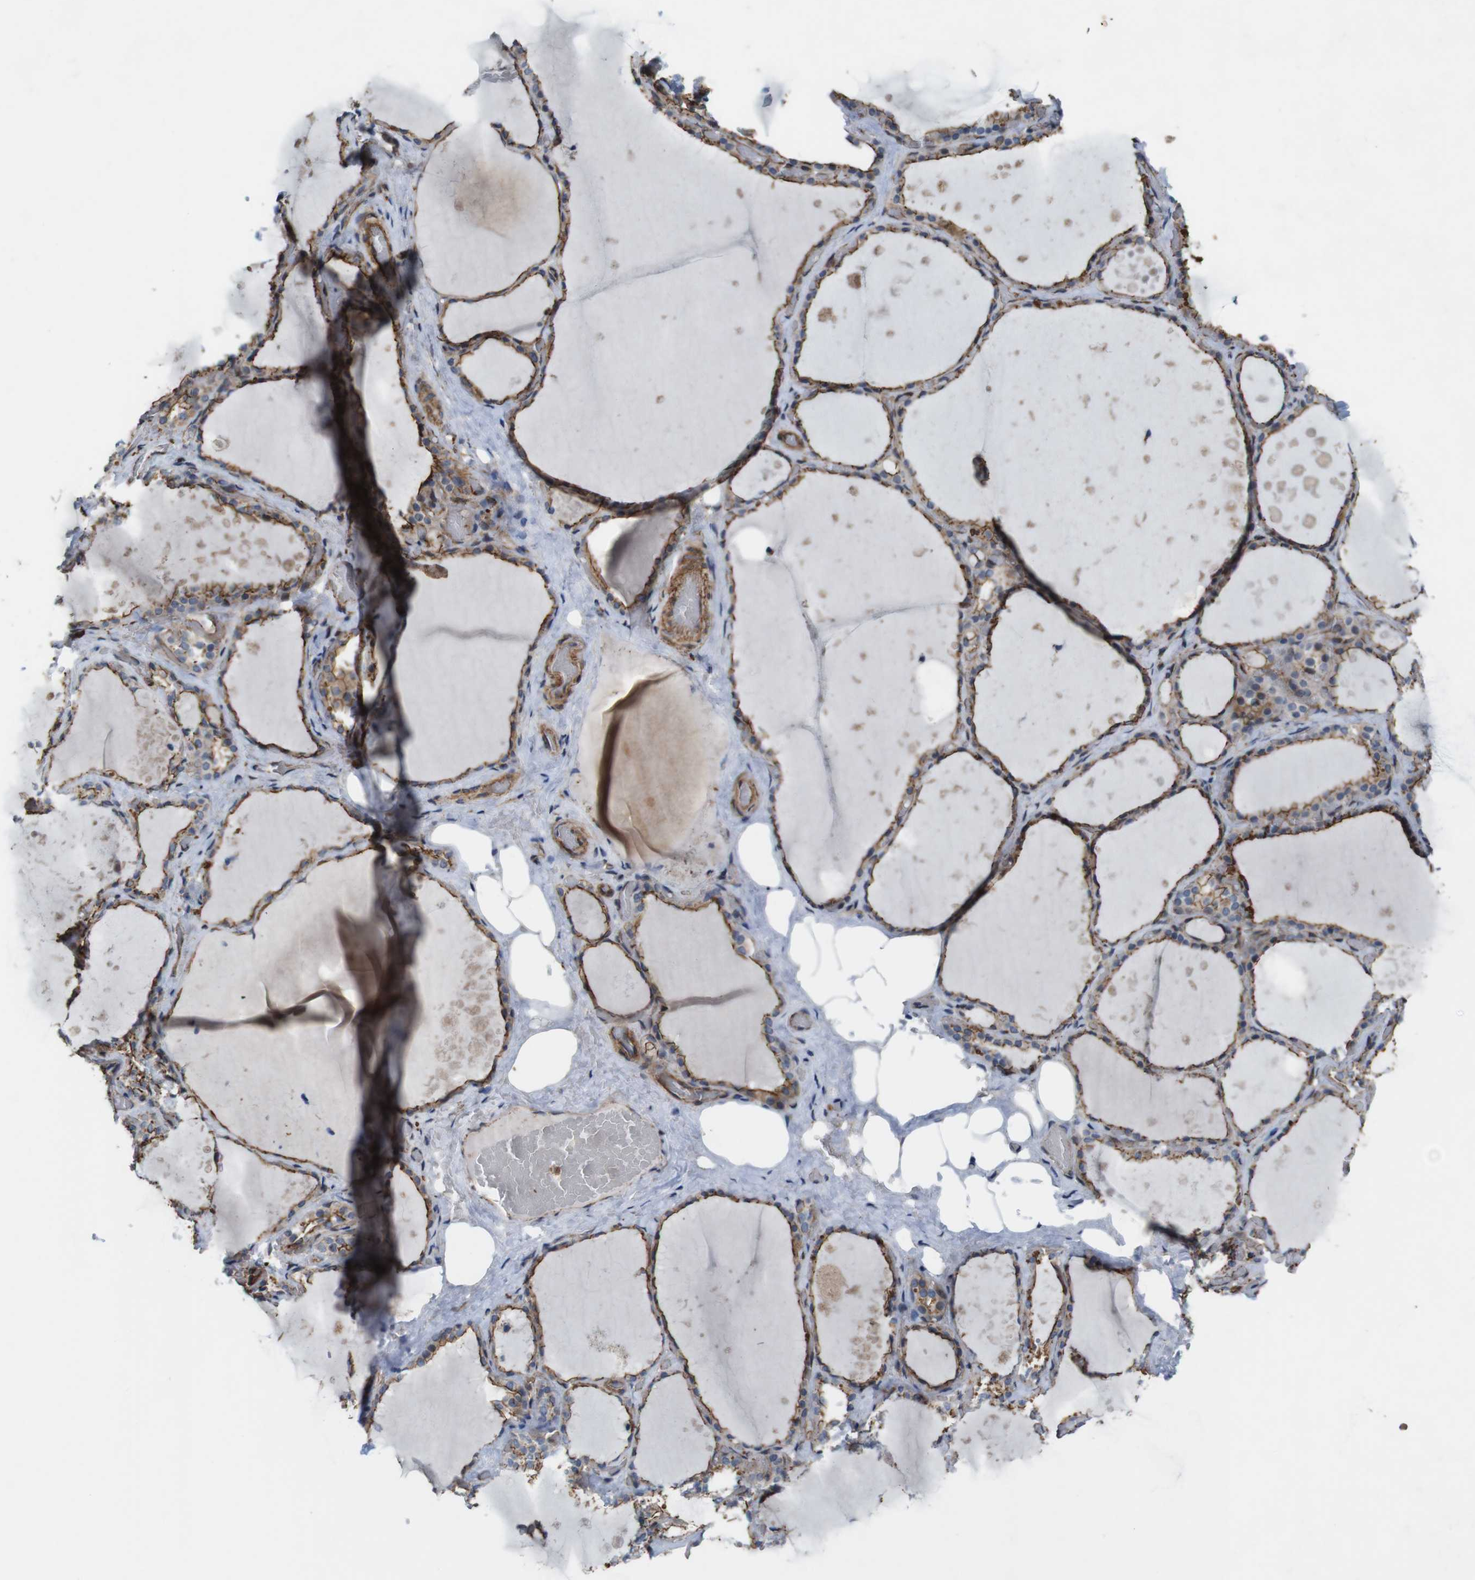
{"staining": {"intensity": "strong", "quantity": ">75%", "location": "cytoplasmic/membranous"}, "tissue": "thyroid gland", "cell_type": "Glandular cells", "image_type": "normal", "snomed": [{"axis": "morphology", "description": "Normal tissue, NOS"}, {"axis": "topography", "description": "Thyroid gland"}], "caption": "Thyroid gland stained with a brown dye reveals strong cytoplasmic/membranous positive positivity in about >75% of glandular cells.", "gene": "PTGER4", "patient": {"sex": "male", "age": 61}}